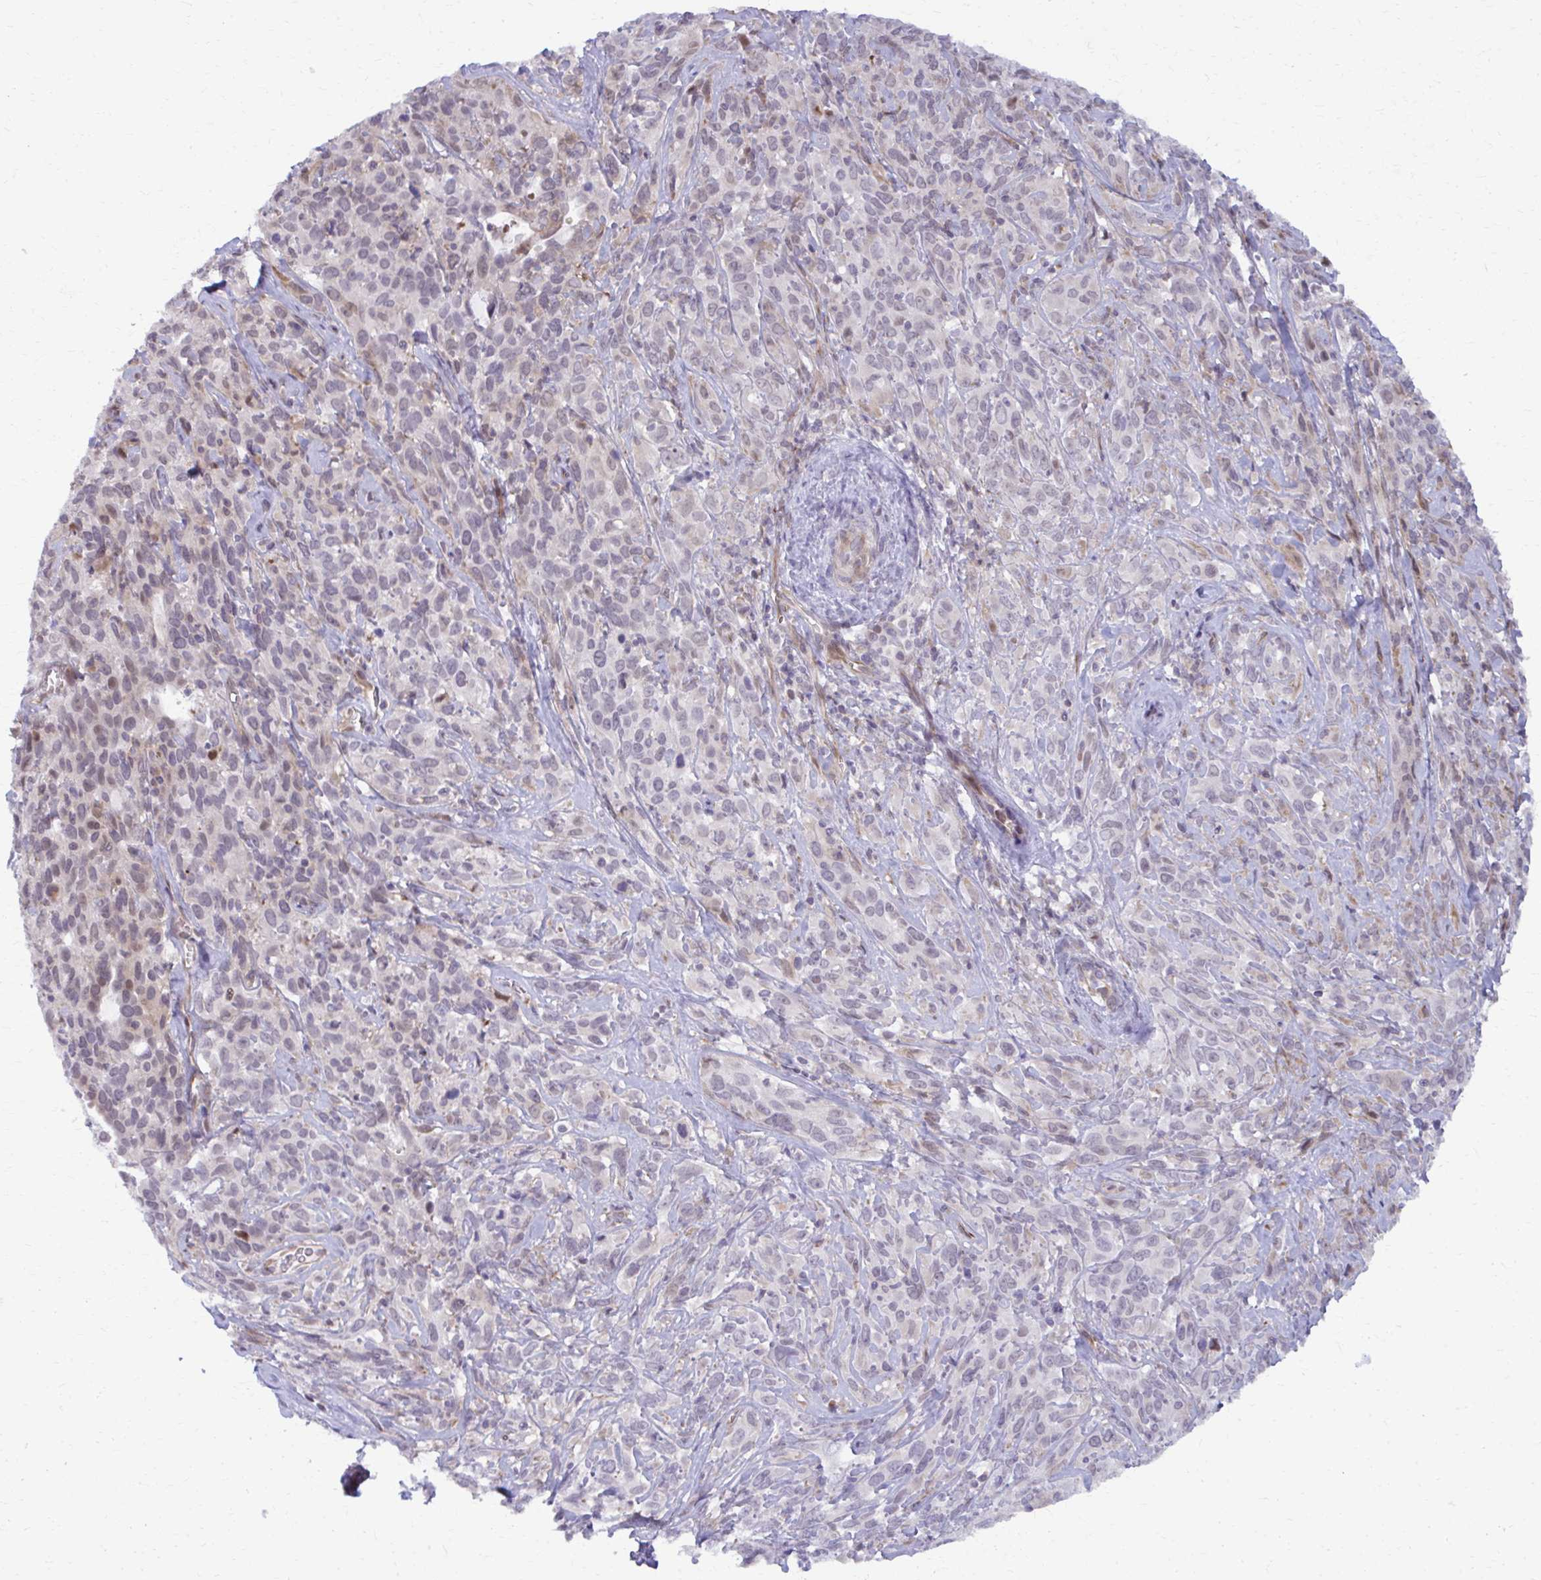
{"staining": {"intensity": "weak", "quantity": "<25%", "location": "cytoplasmic/membranous"}, "tissue": "cervical cancer", "cell_type": "Tumor cells", "image_type": "cancer", "snomed": [{"axis": "morphology", "description": "Normal tissue, NOS"}, {"axis": "morphology", "description": "Squamous cell carcinoma, NOS"}, {"axis": "topography", "description": "Cervix"}], "caption": "Human cervical cancer (squamous cell carcinoma) stained for a protein using immunohistochemistry displays no expression in tumor cells.", "gene": "MAF1", "patient": {"sex": "female", "age": 51}}